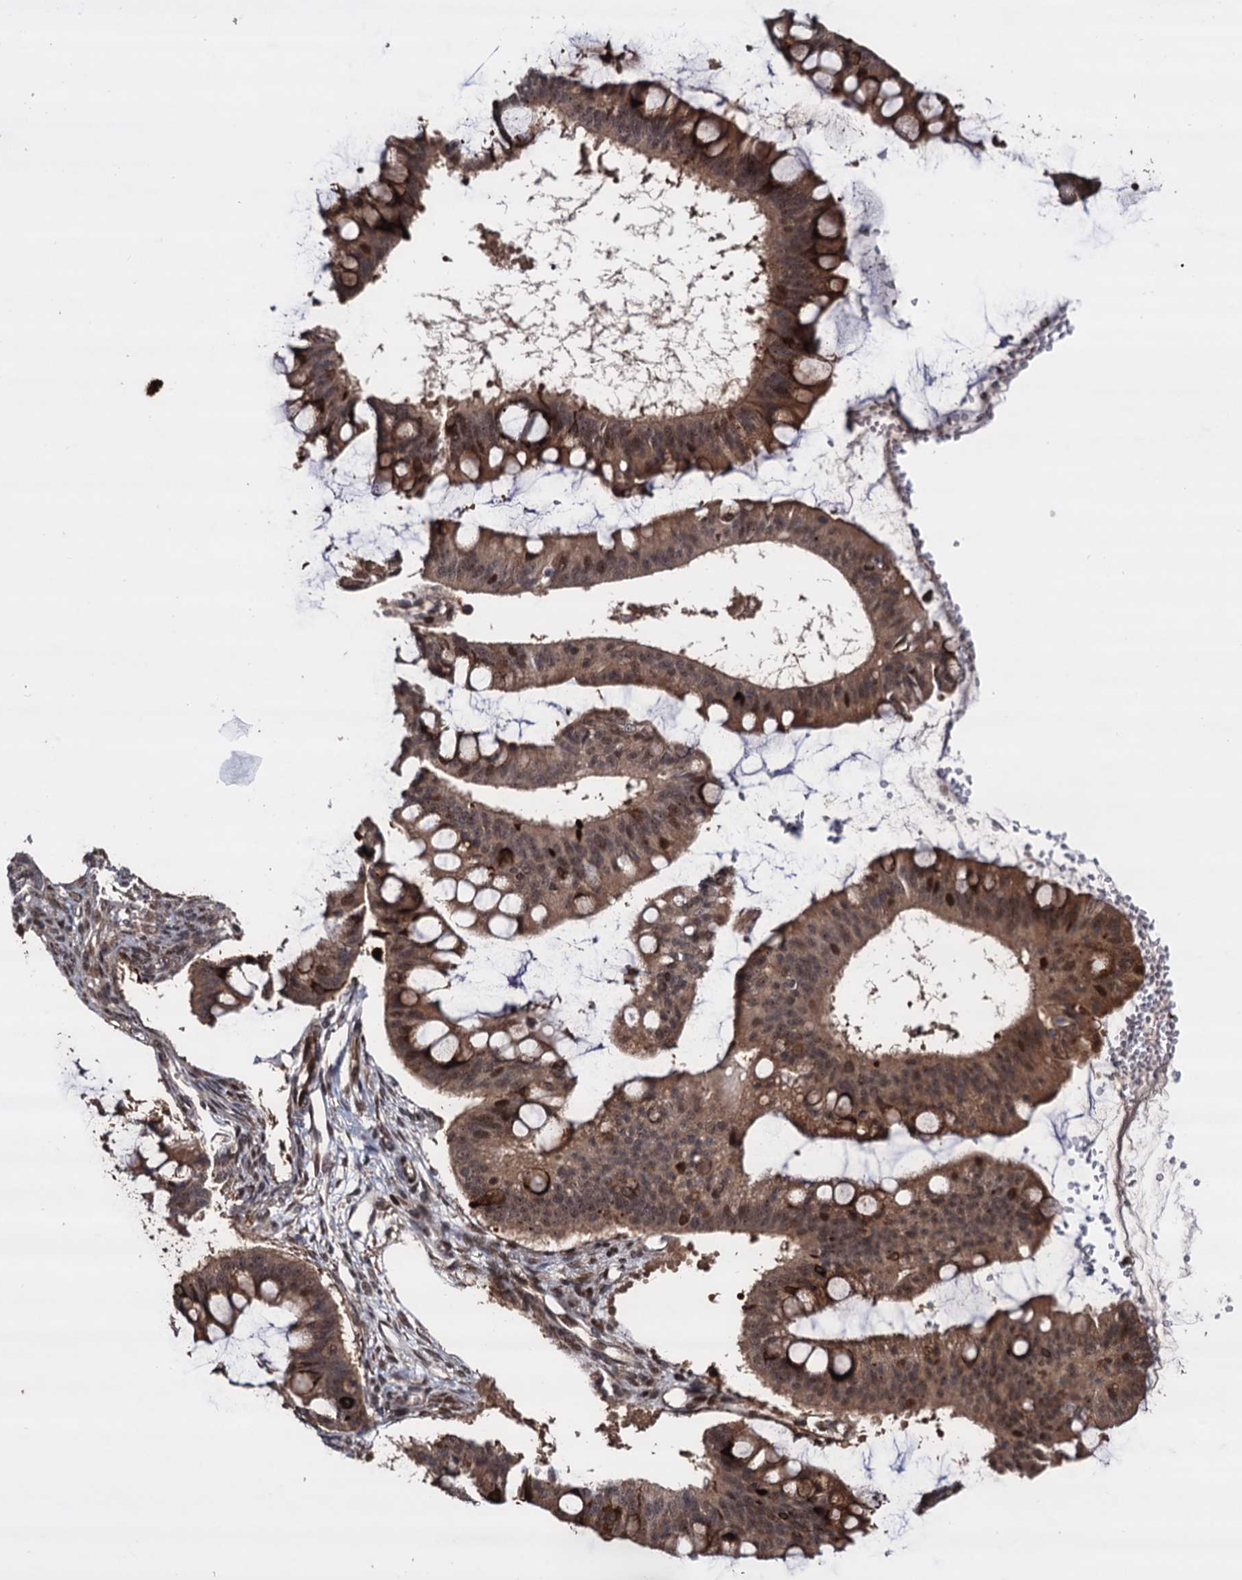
{"staining": {"intensity": "moderate", "quantity": ">75%", "location": "cytoplasmic/membranous,nuclear"}, "tissue": "ovarian cancer", "cell_type": "Tumor cells", "image_type": "cancer", "snomed": [{"axis": "morphology", "description": "Cystadenocarcinoma, mucinous, NOS"}, {"axis": "topography", "description": "Ovary"}], "caption": "There is medium levels of moderate cytoplasmic/membranous and nuclear expression in tumor cells of ovarian cancer (mucinous cystadenocarcinoma), as demonstrated by immunohistochemical staining (brown color).", "gene": "PIGB", "patient": {"sex": "female", "age": 73}}